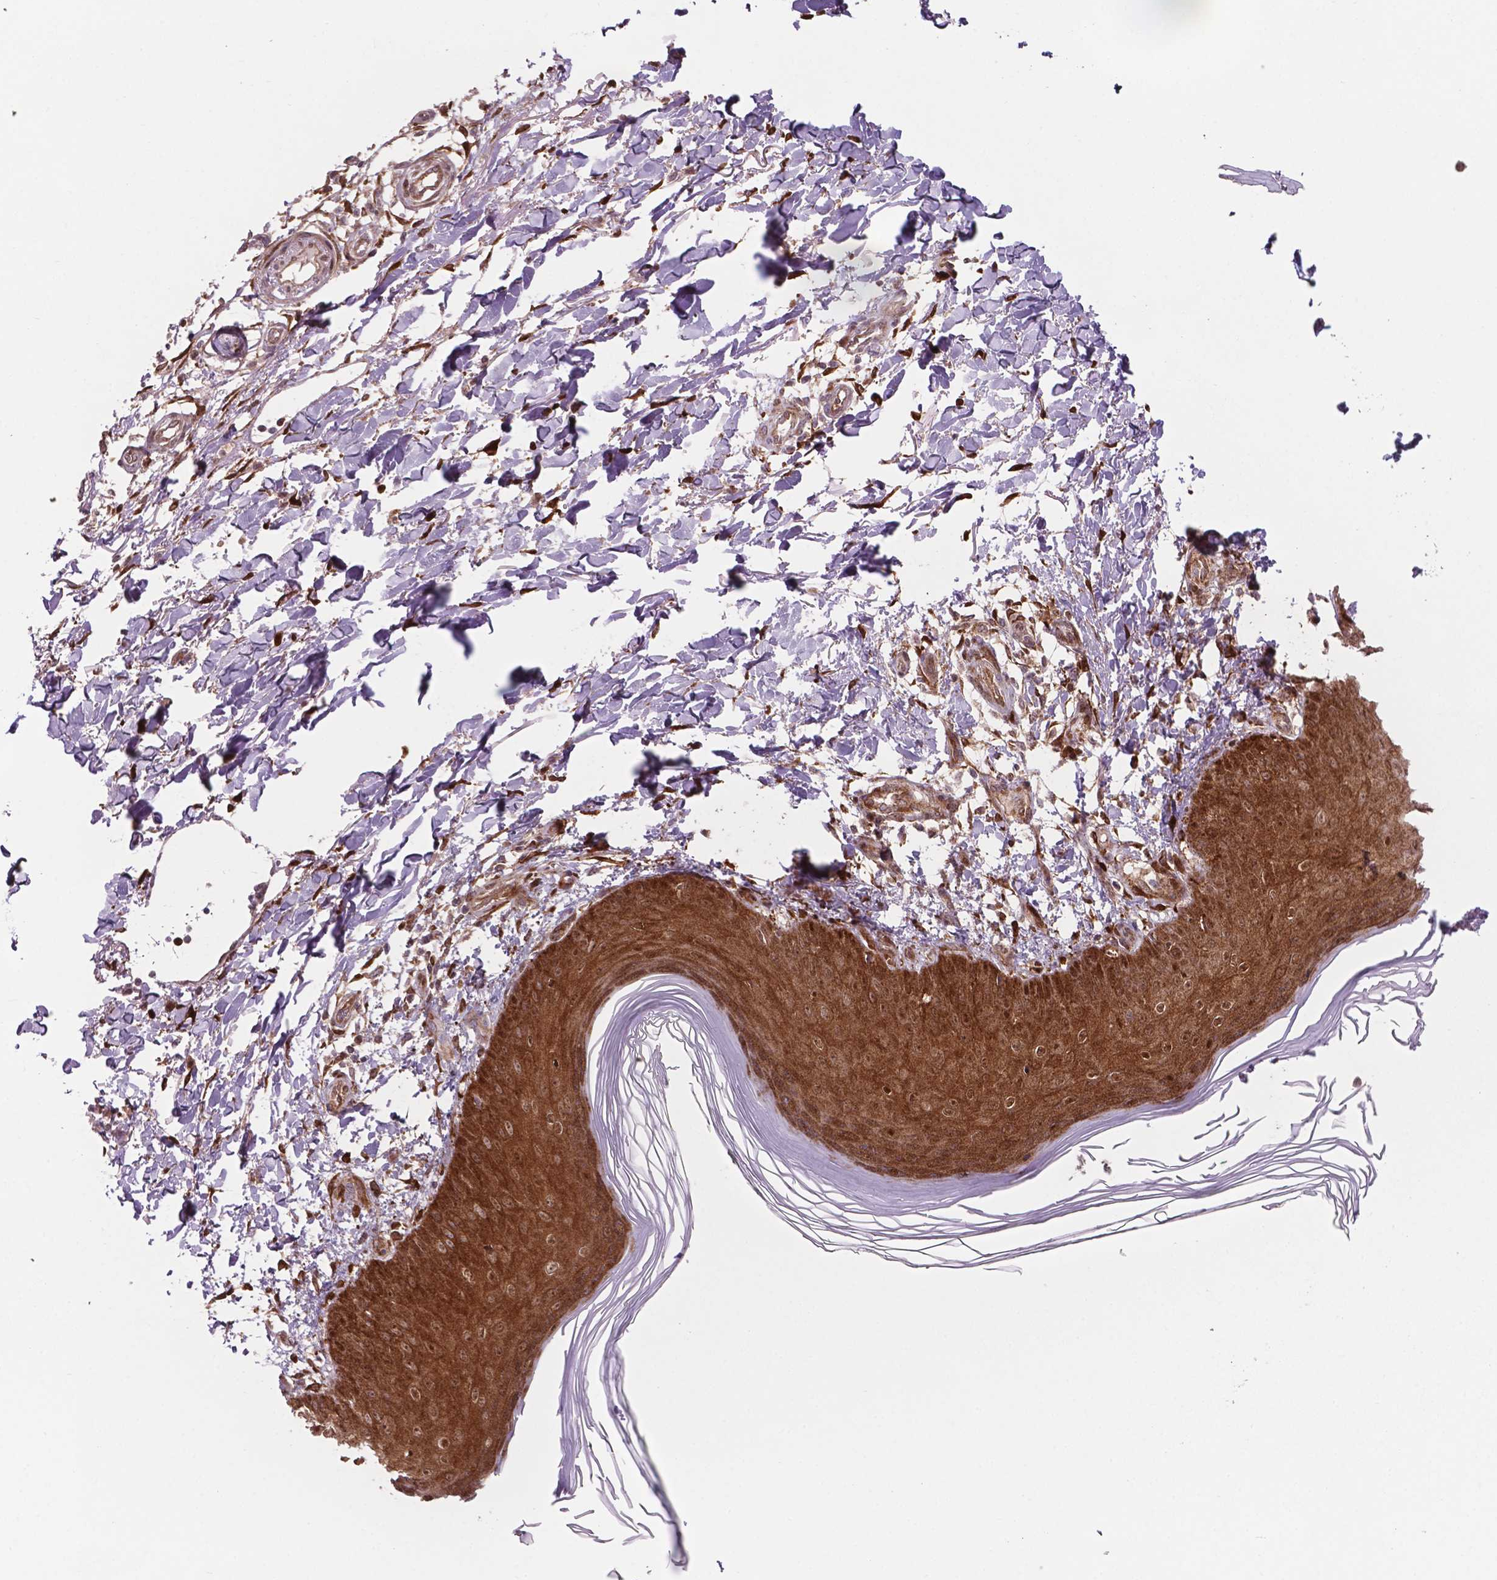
{"staining": {"intensity": "strong", "quantity": ">75%", "location": "cytoplasmic/membranous"}, "tissue": "skin", "cell_type": "Fibroblasts", "image_type": "normal", "snomed": [{"axis": "morphology", "description": "Normal tissue, NOS"}, {"axis": "topography", "description": "Skin"}], "caption": "Normal skin demonstrates strong cytoplasmic/membranous positivity in about >75% of fibroblasts, visualized by immunohistochemistry. The protein of interest is stained brown, and the nuclei are stained in blue (DAB IHC with brightfield microscopy, high magnification).", "gene": "LDHA", "patient": {"sex": "female", "age": 62}}